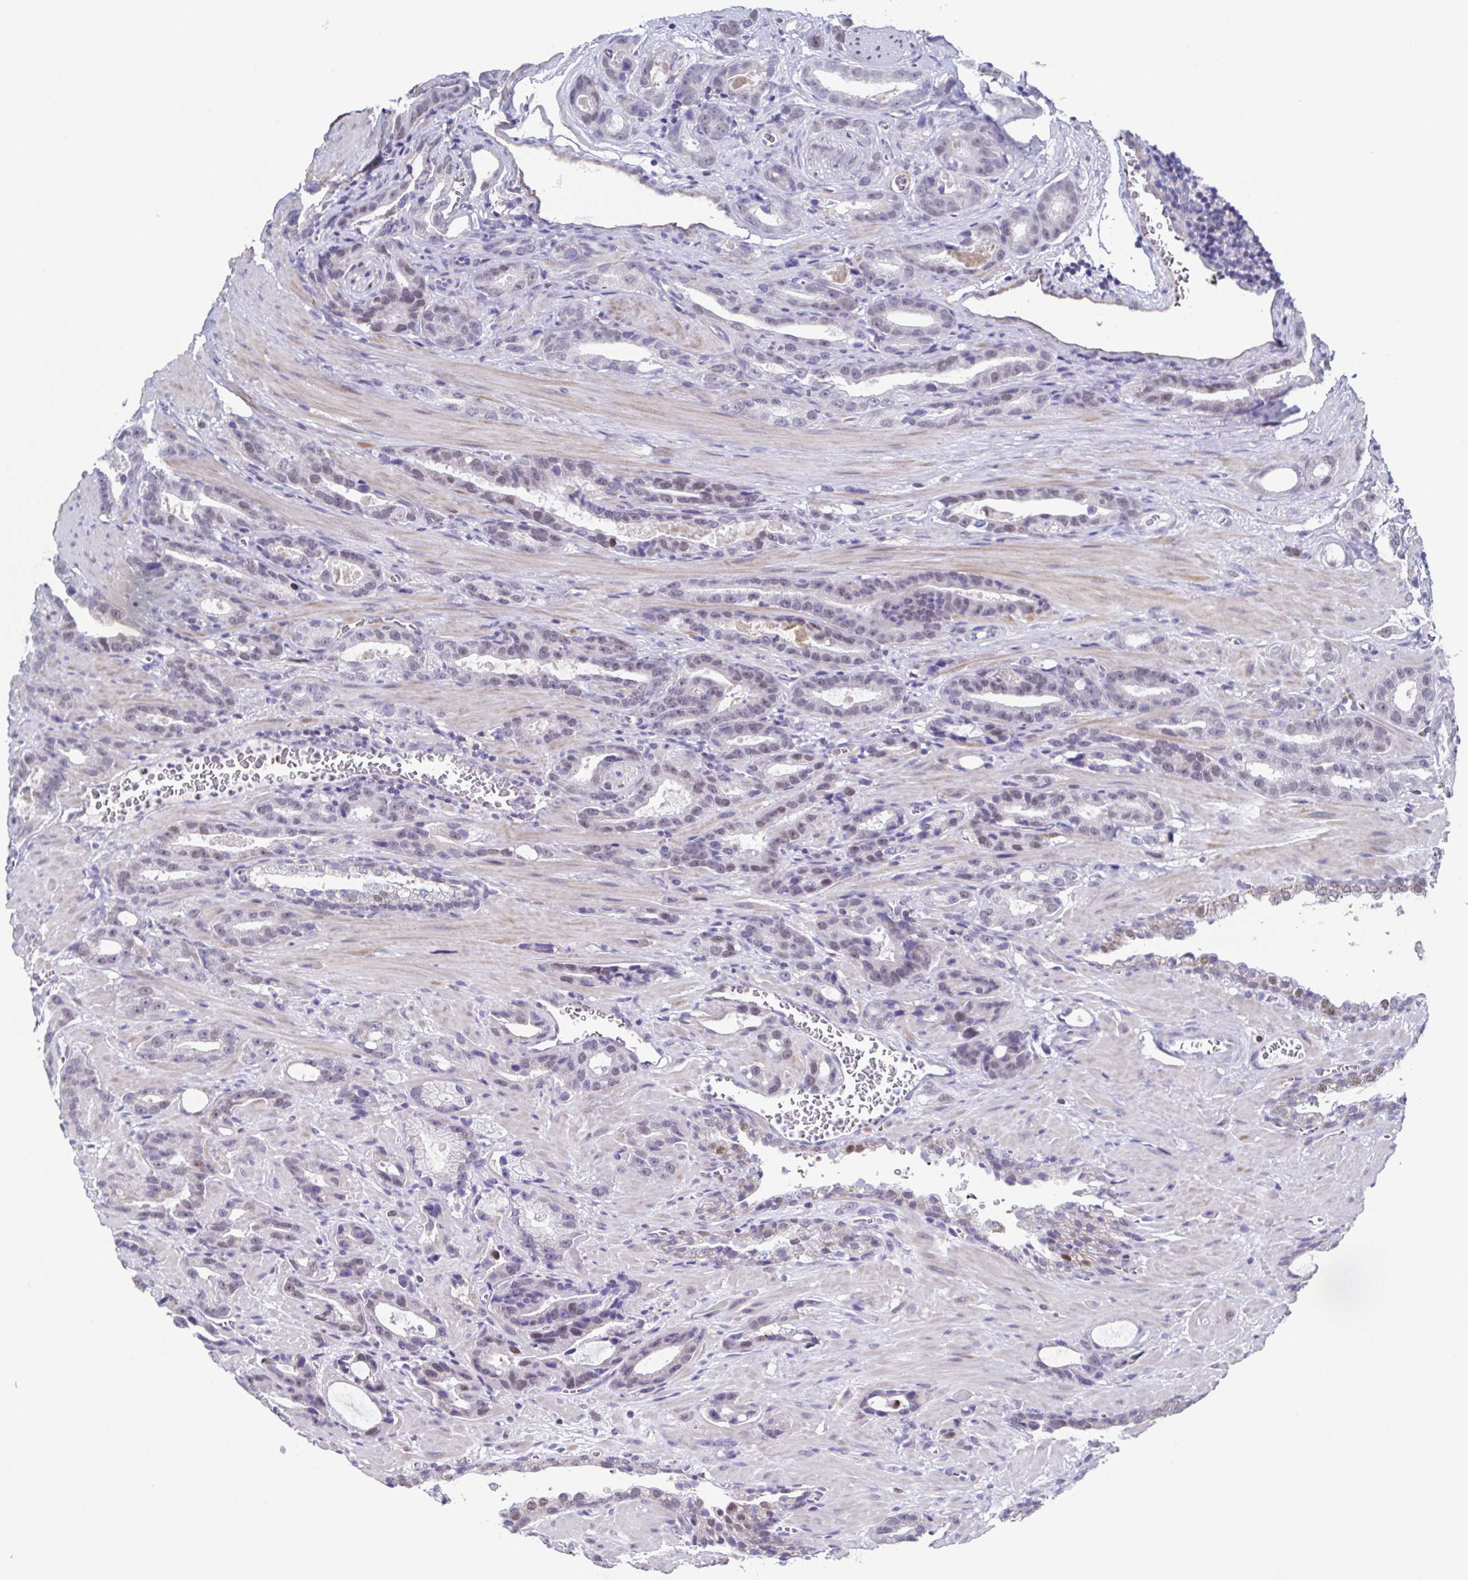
{"staining": {"intensity": "weak", "quantity": "<25%", "location": "nuclear"}, "tissue": "prostate cancer", "cell_type": "Tumor cells", "image_type": "cancer", "snomed": [{"axis": "morphology", "description": "Adenocarcinoma, High grade"}, {"axis": "topography", "description": "Prostate"}], "caption": "This is an immunohistochemistry histopathology image of prostate cancer (adenocarcinoma (high-grade)). There is no staining in tumor cells.", "gene": "PBOV1", "patient": {"sex": "male", "age": 65}}